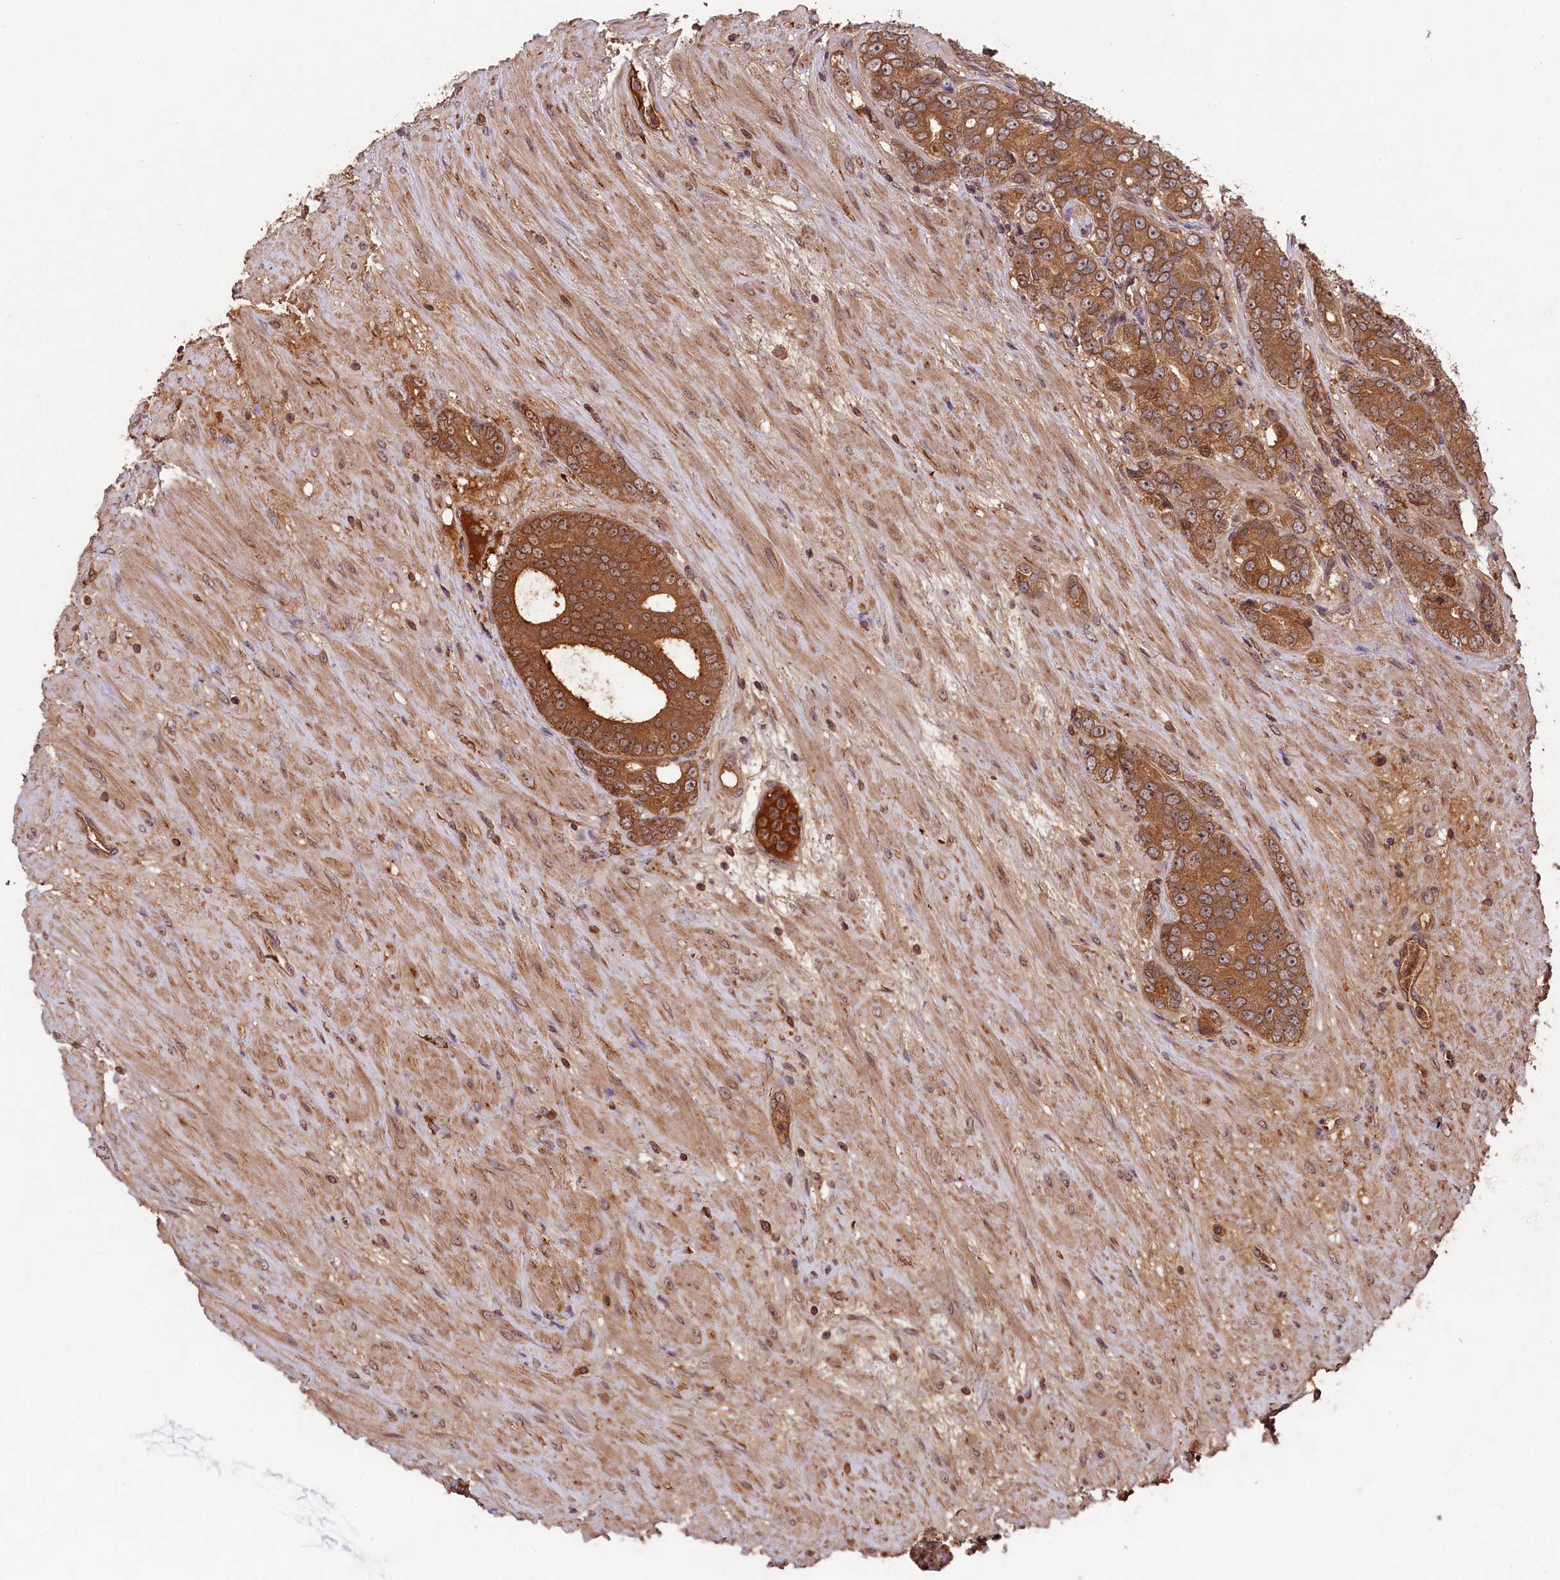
{"staining": {"intensity": "moderate", "quantity": ">75%", "location": "cytoplasmic/membranous"}, "tissue": "prostate cancer", "cell_type": "Tumor cells", "image_type": "cancer", "snomed": [{"axis": "morphology", "description": "Adenocarcinoma, High grade"}, {"axis": "topography", "description": "Prostate"}], "caption": "Immunohistochemistry (DAB (3,3'-diaminobenzidine)) staining of prostate cancer demonstrates moderate cytoplasmic/membranous protein expression in approximately >75% of tumor cells.", "gene": "CHAC1", "patient": {"sex": "male", "age": 64}}